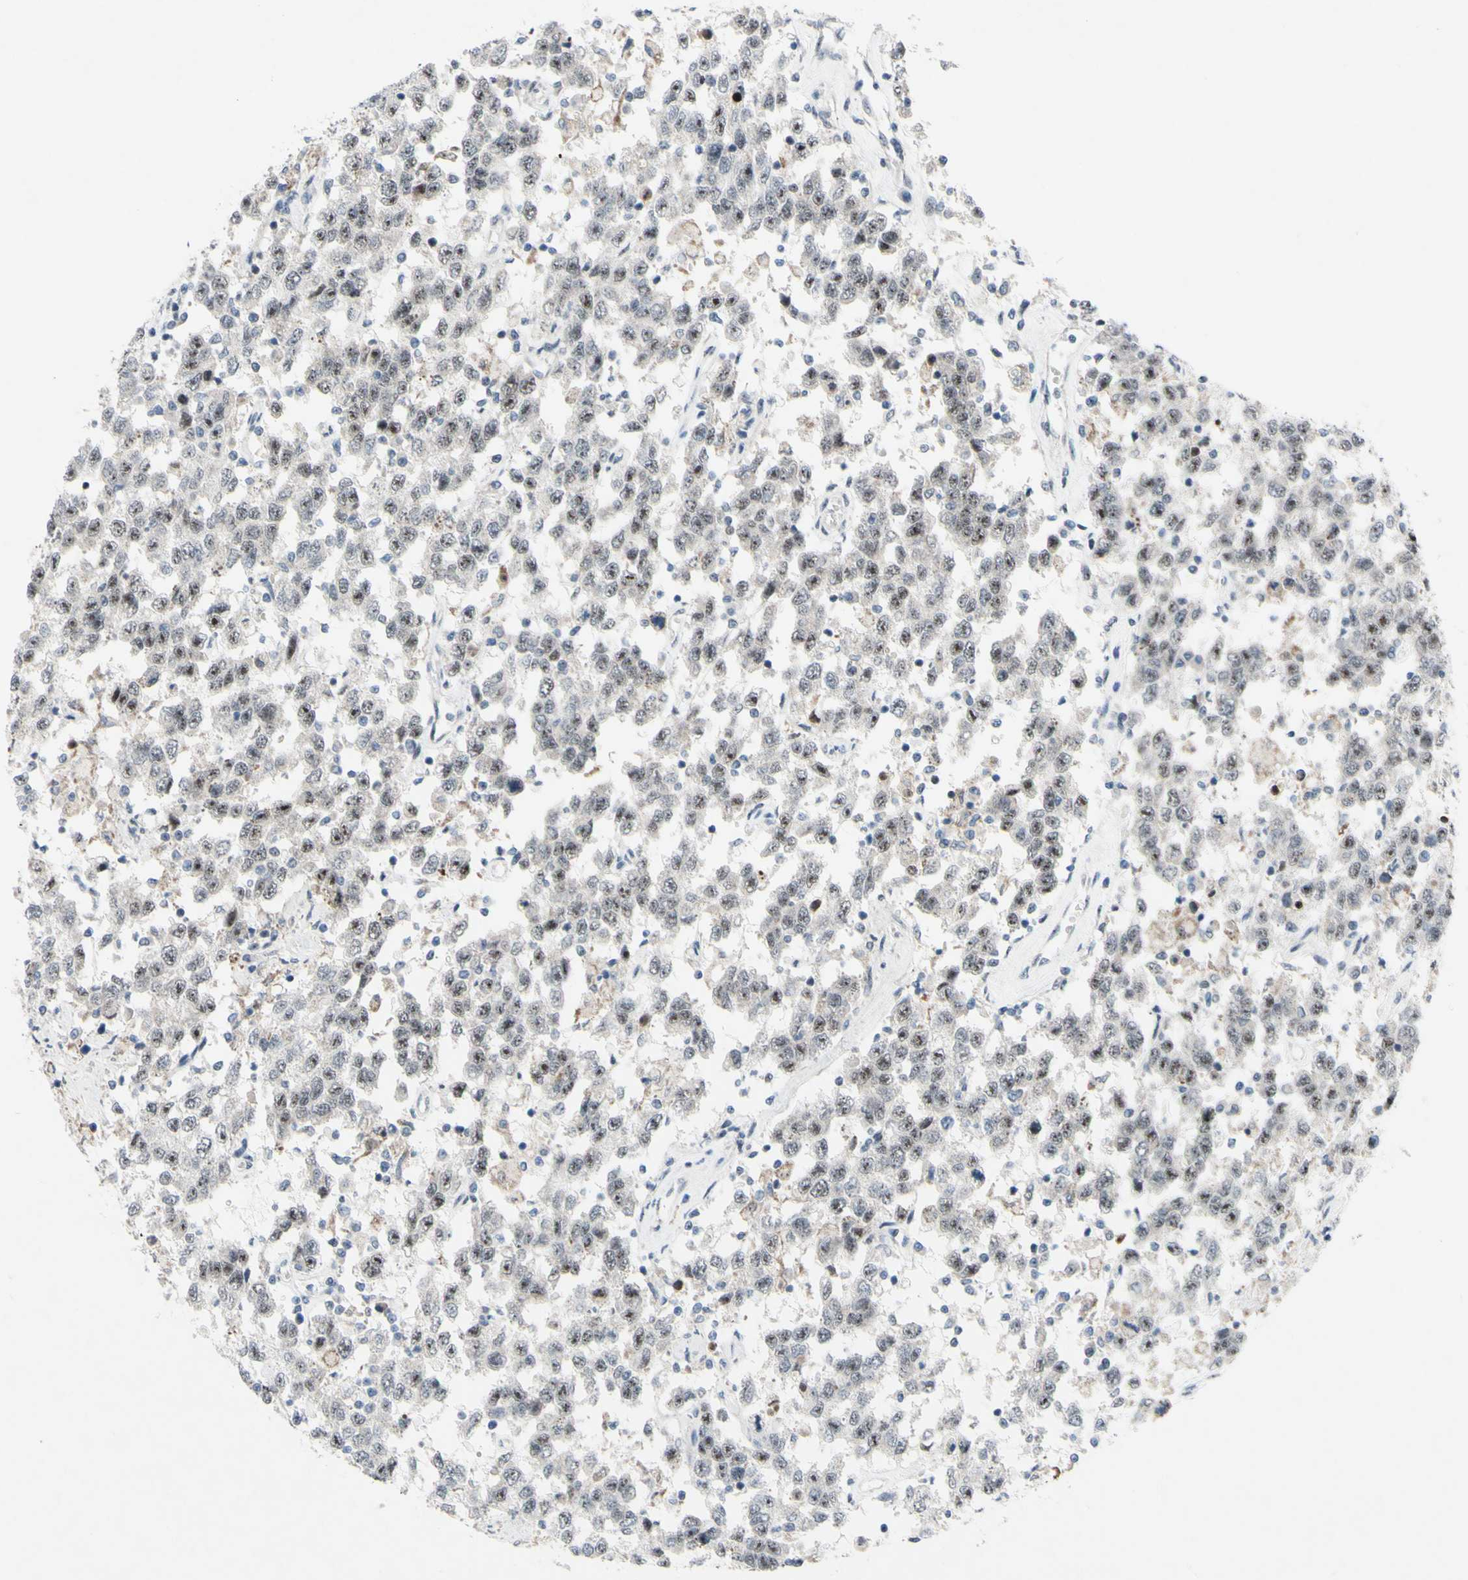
{"staining": {"intensity": "weak", "quantity": ">75%", "location": "nuclear"}, "tissue": "testis cancer", "cell_type": "Tumor cells", "image_type": "cancer", "snomed": [{"axis": "morphology", "description": "Seminoma, NOS"}, {"axis": "topography", "description": "Testis"}], "caption": "IHC of testis seminoma shows low levels of weak nuclear staining in approximately >75% of tumor cells. (DAB IHC with brightfield microscopy, high magnification).", "gene": "POLR1A", "patient": {"sex": "male", "age": 41}}